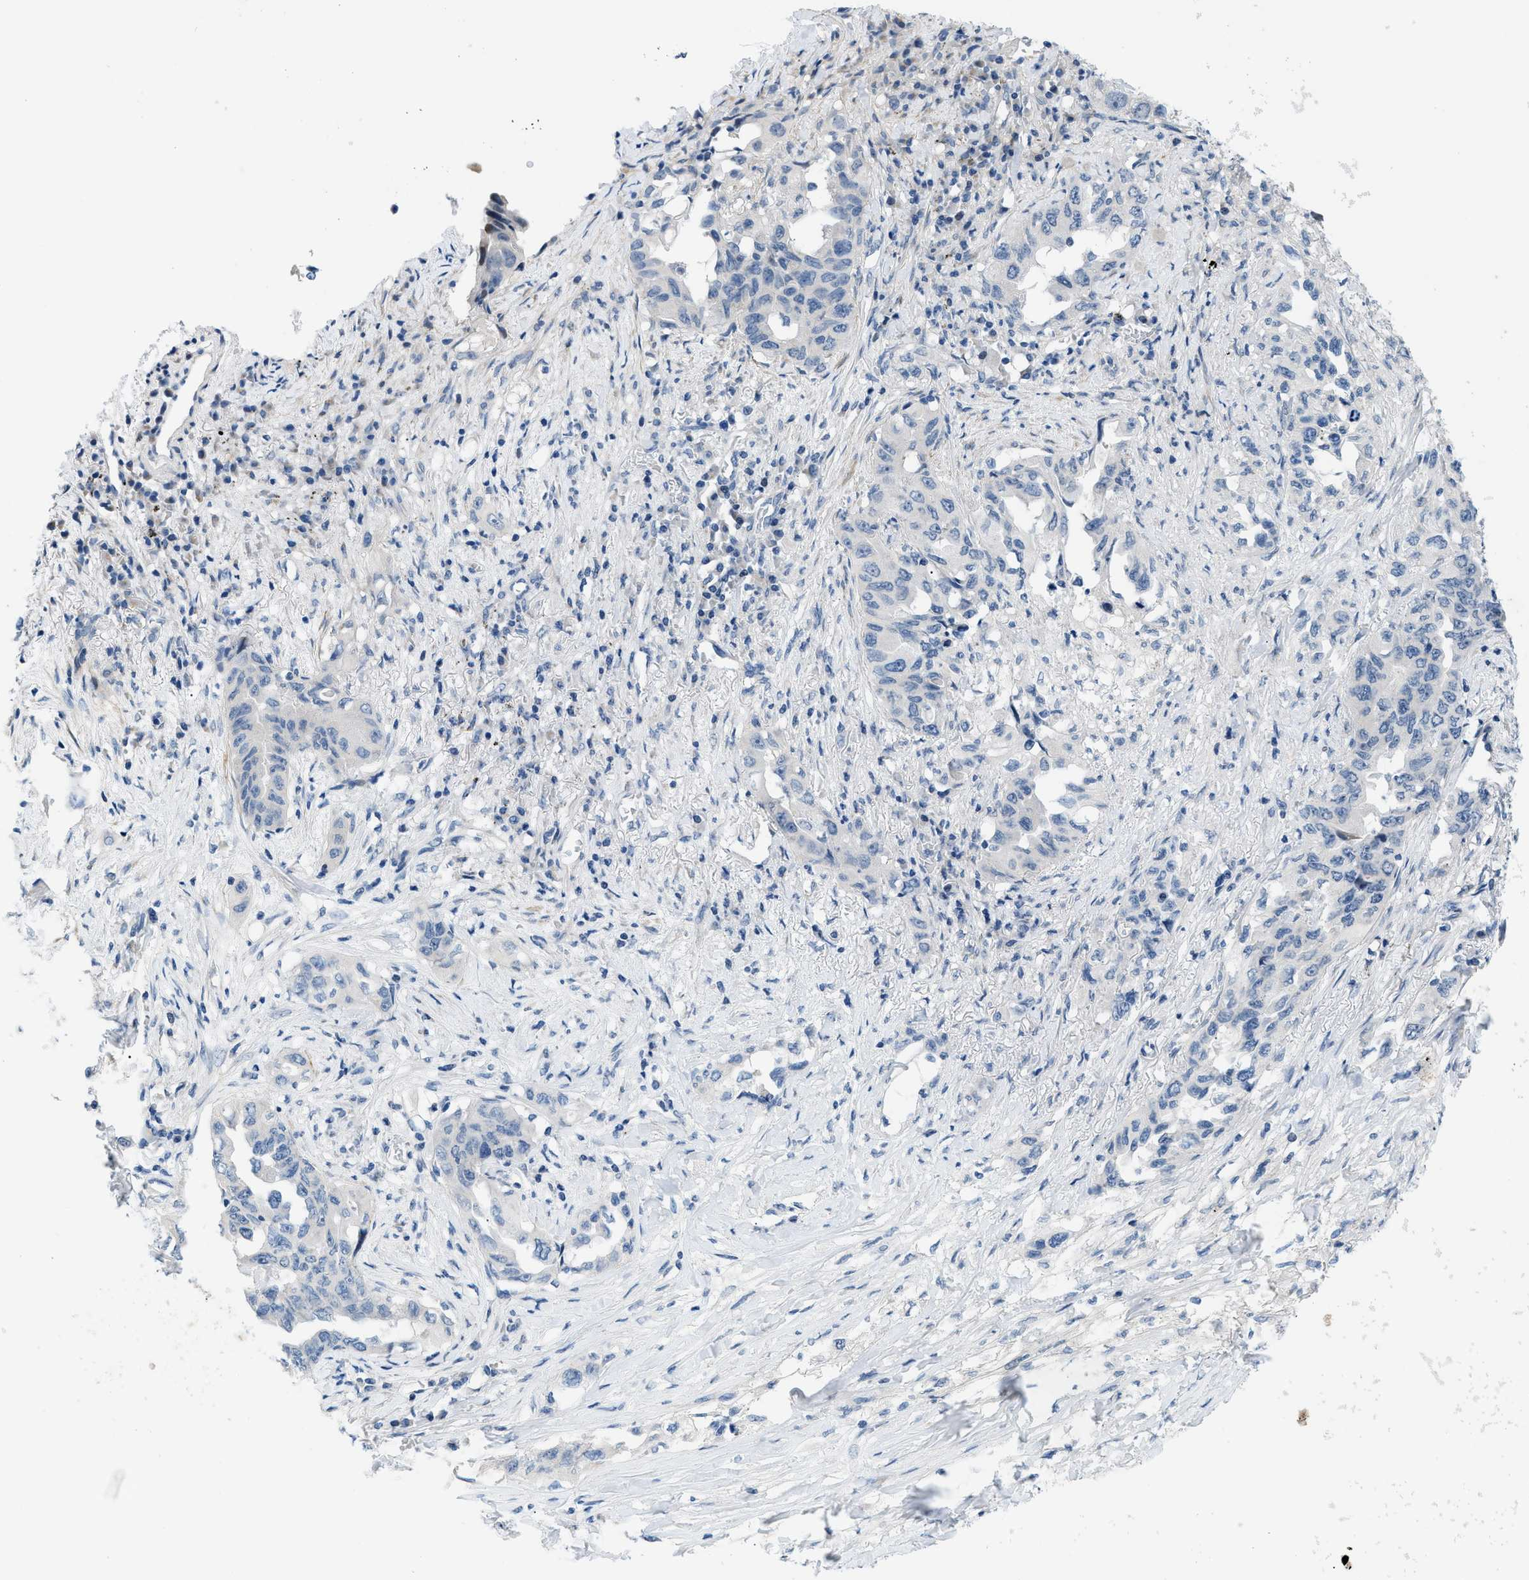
{"staining": {"intensity": "negative", "quantity": "none", "location": "none"}, "tissue": "lung cancer", "cell_type": "Tumor cells", "image_type": "cancer", "snomed": [{"axis": "morphology", "description": "Adenocarcinoma, NOS"}, {"axis": "topography", "description": "Lung"}], "caption": "Tumor cells show no significant protein positivity in lung adenocarcinoma.", "gene": "FDCSP", "patient": {"sex": "female", "age": 51}}